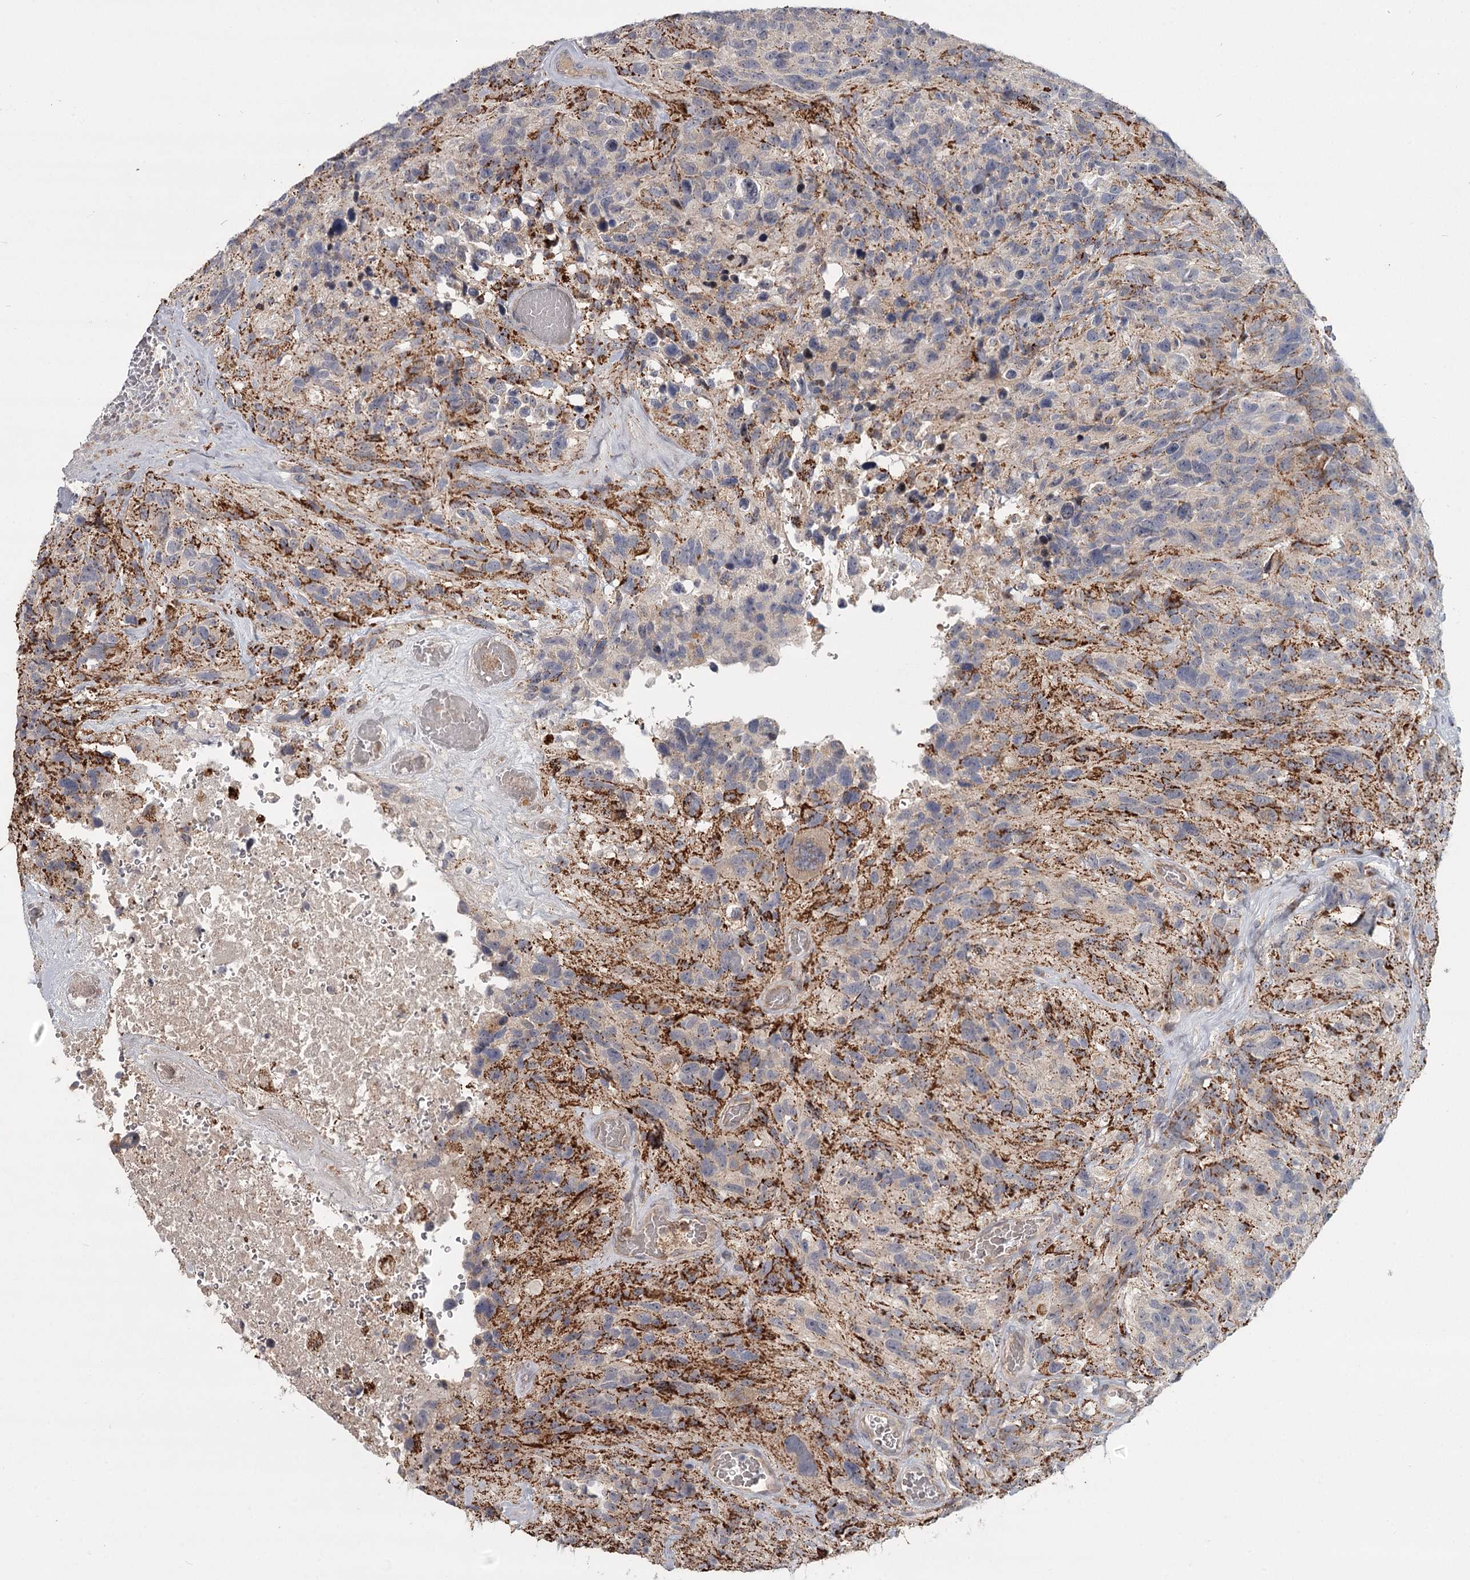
{"staining": {"intensity": "moderate", "quantity": "<25%", "location": "cytoplasmic/membranous"}, "tissue": "glioma", "cell_type": "Tumor cells", "image_type": "cancer", "snomed": [{"axis": "morphology", "description": "Glioma, malignant, High grade"}, {"axis": "topography", "description": "Brain"}], "caption": "Tumor cells display low levels of moderate cytoplasmic/membranous expression in about <25% of cells in human glioma.", "gene": "CDC123", "patient": {"sex": "male", "age": 69}}